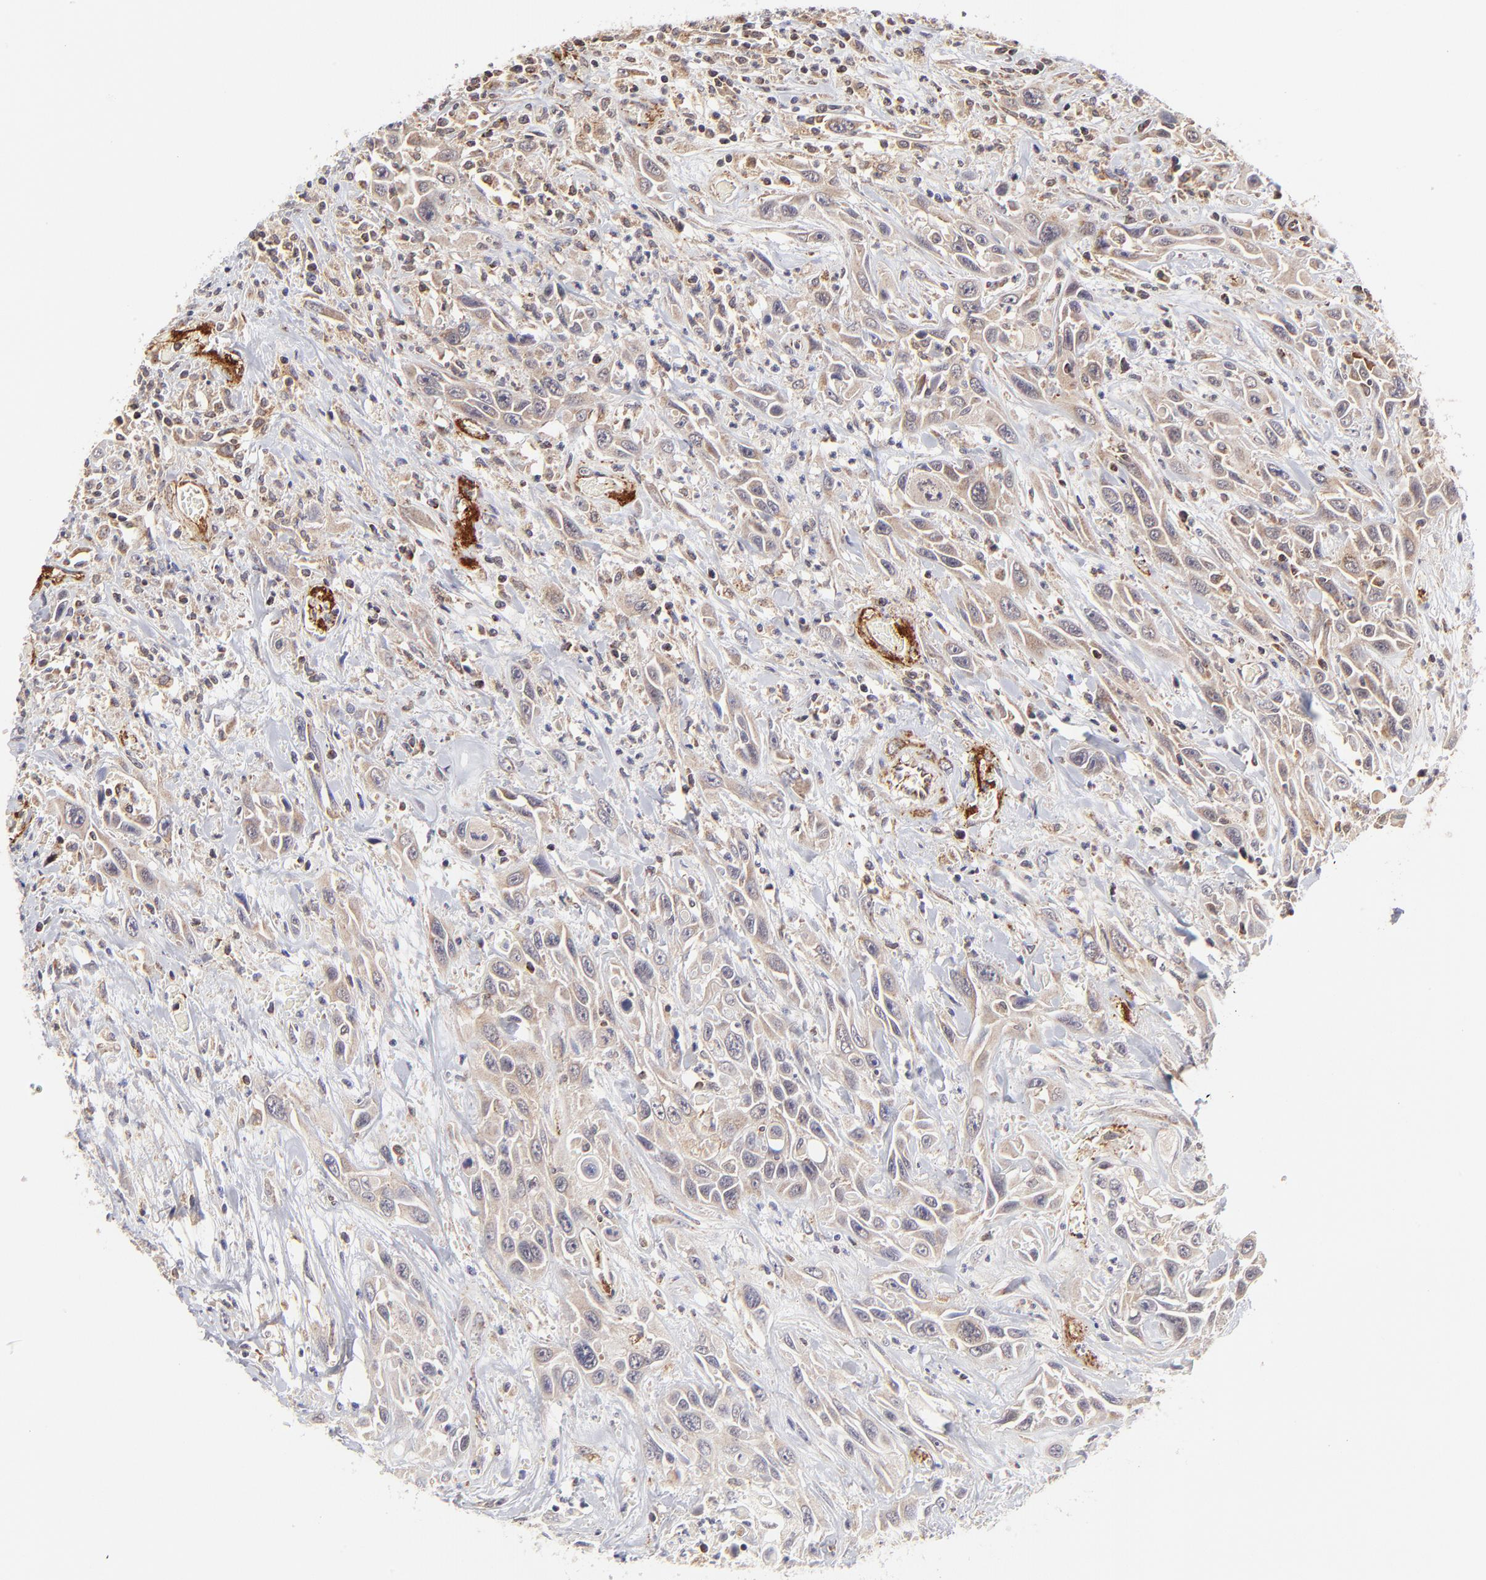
{"staining": {"intensity": "weak", "quantity": ">75%", "location": "cytoplasmic/membranous"}, "tissue": "urothelial cancer", "cell_type": "Tumor cells", "image_type": "cancer", "snomed": [{"axis": "morphology", "description": "Urothelial carcinoma, High grade"}, {"axis": "topography", "description": "Urinary bladder"}], "caption": "This is a histology image of immunohistochemistry (IHC) staining of urothelial cancer, which shows weak positivity in the cytoplasmic/membranous of tumor cells.", "gene": "MAP2K7", "patient": {"sex": "female", "age": 84}}